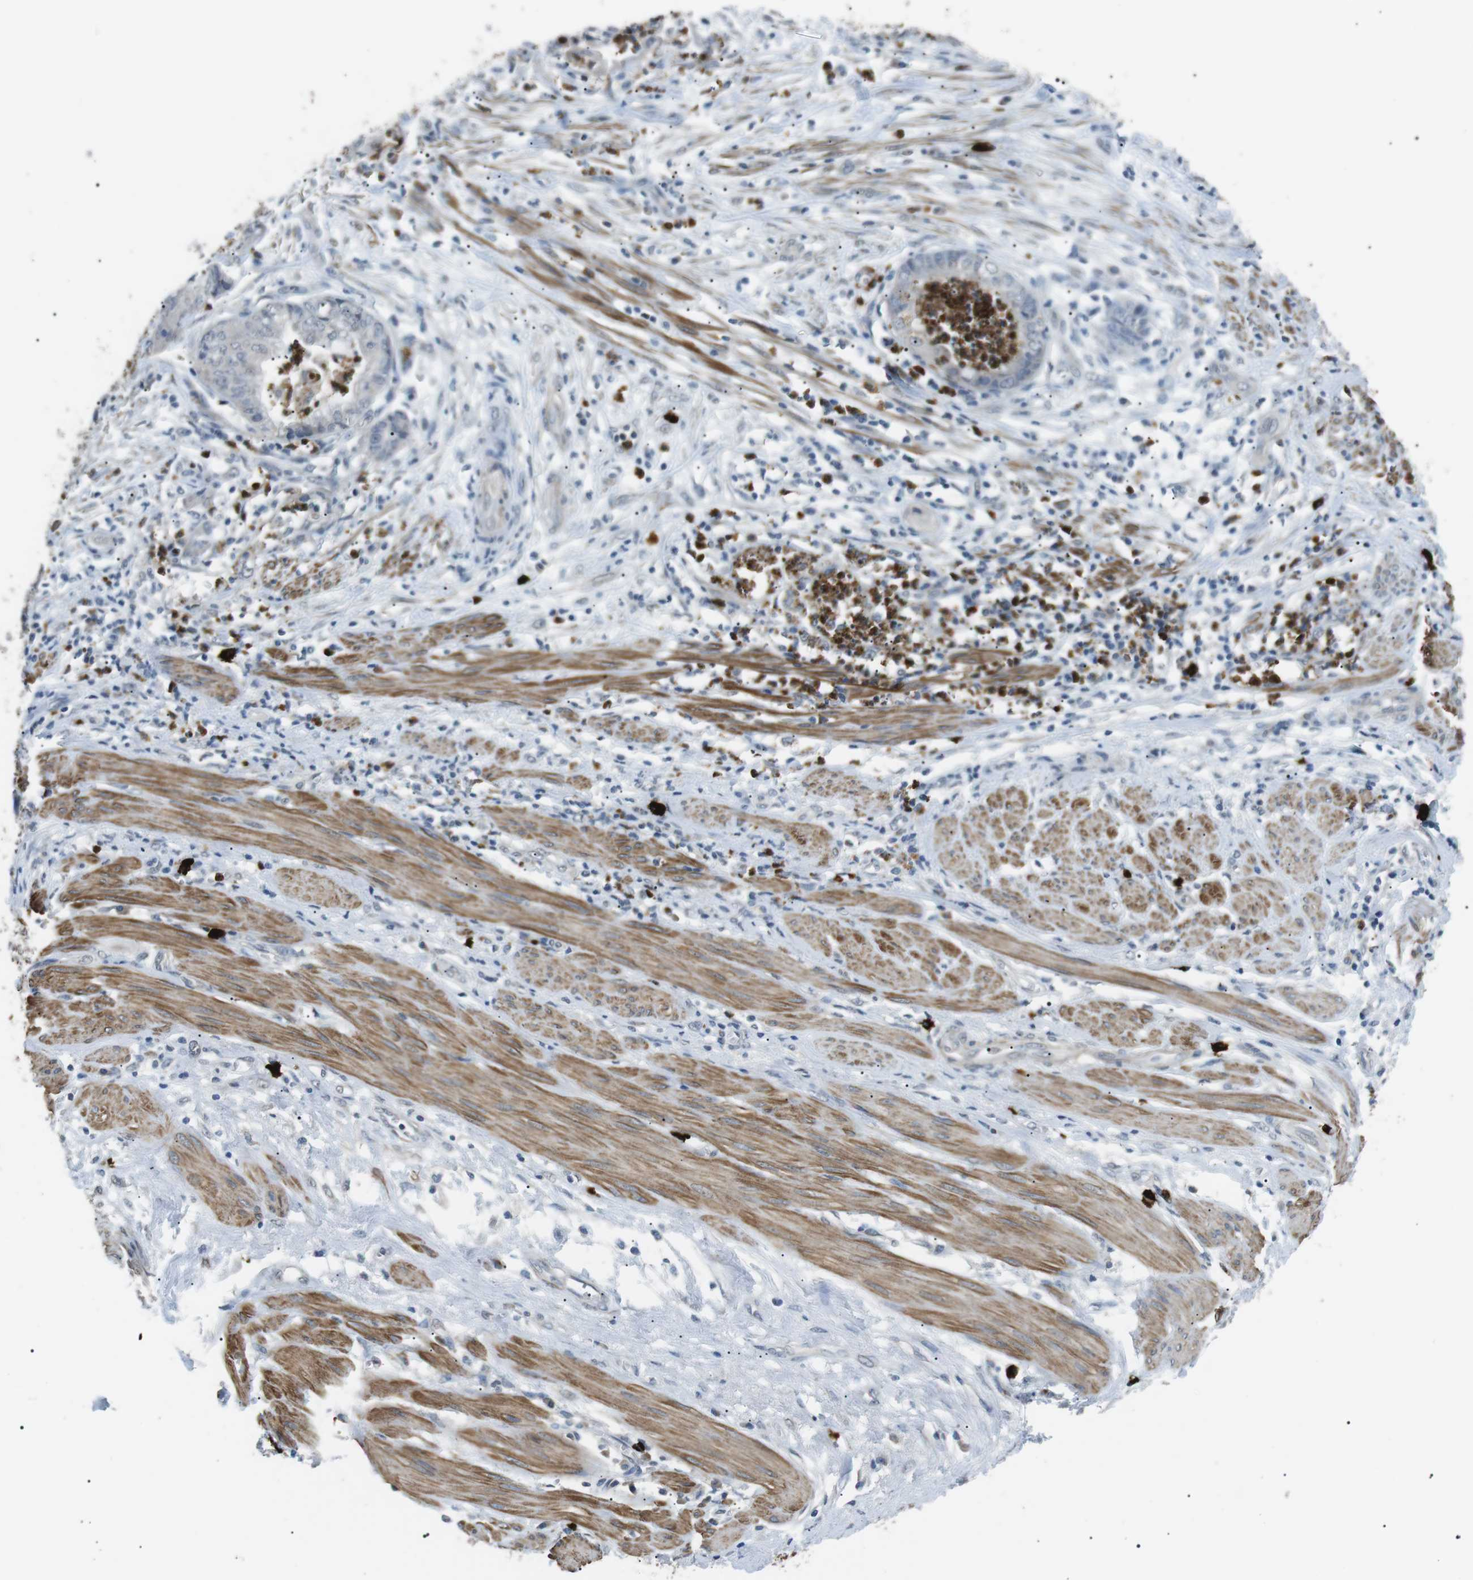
{"staining": {"intensity": "negative", "quantity": "none", "location": "none"}, "tissue": "endometrial cancer", "cell_type": "Tumor cells", "image_type": "cancer", "snomed": [{"axis": "morphology", "description": "Necrosis, NOS"}, {"axis": "morphology", "description": "Adenocarcinoma, NOS"}, {"axis": "topography", "description": "Endometrium"}], "caption": "An immunohistochemistry micrograph of endometrial cancer (adenocarcinoma) is shown. There is no staining in tumor cells of endometrial cancer (adenocarcinoma).", "gene": "GZMM", "patient": {"sex": "female", "age": 79}}